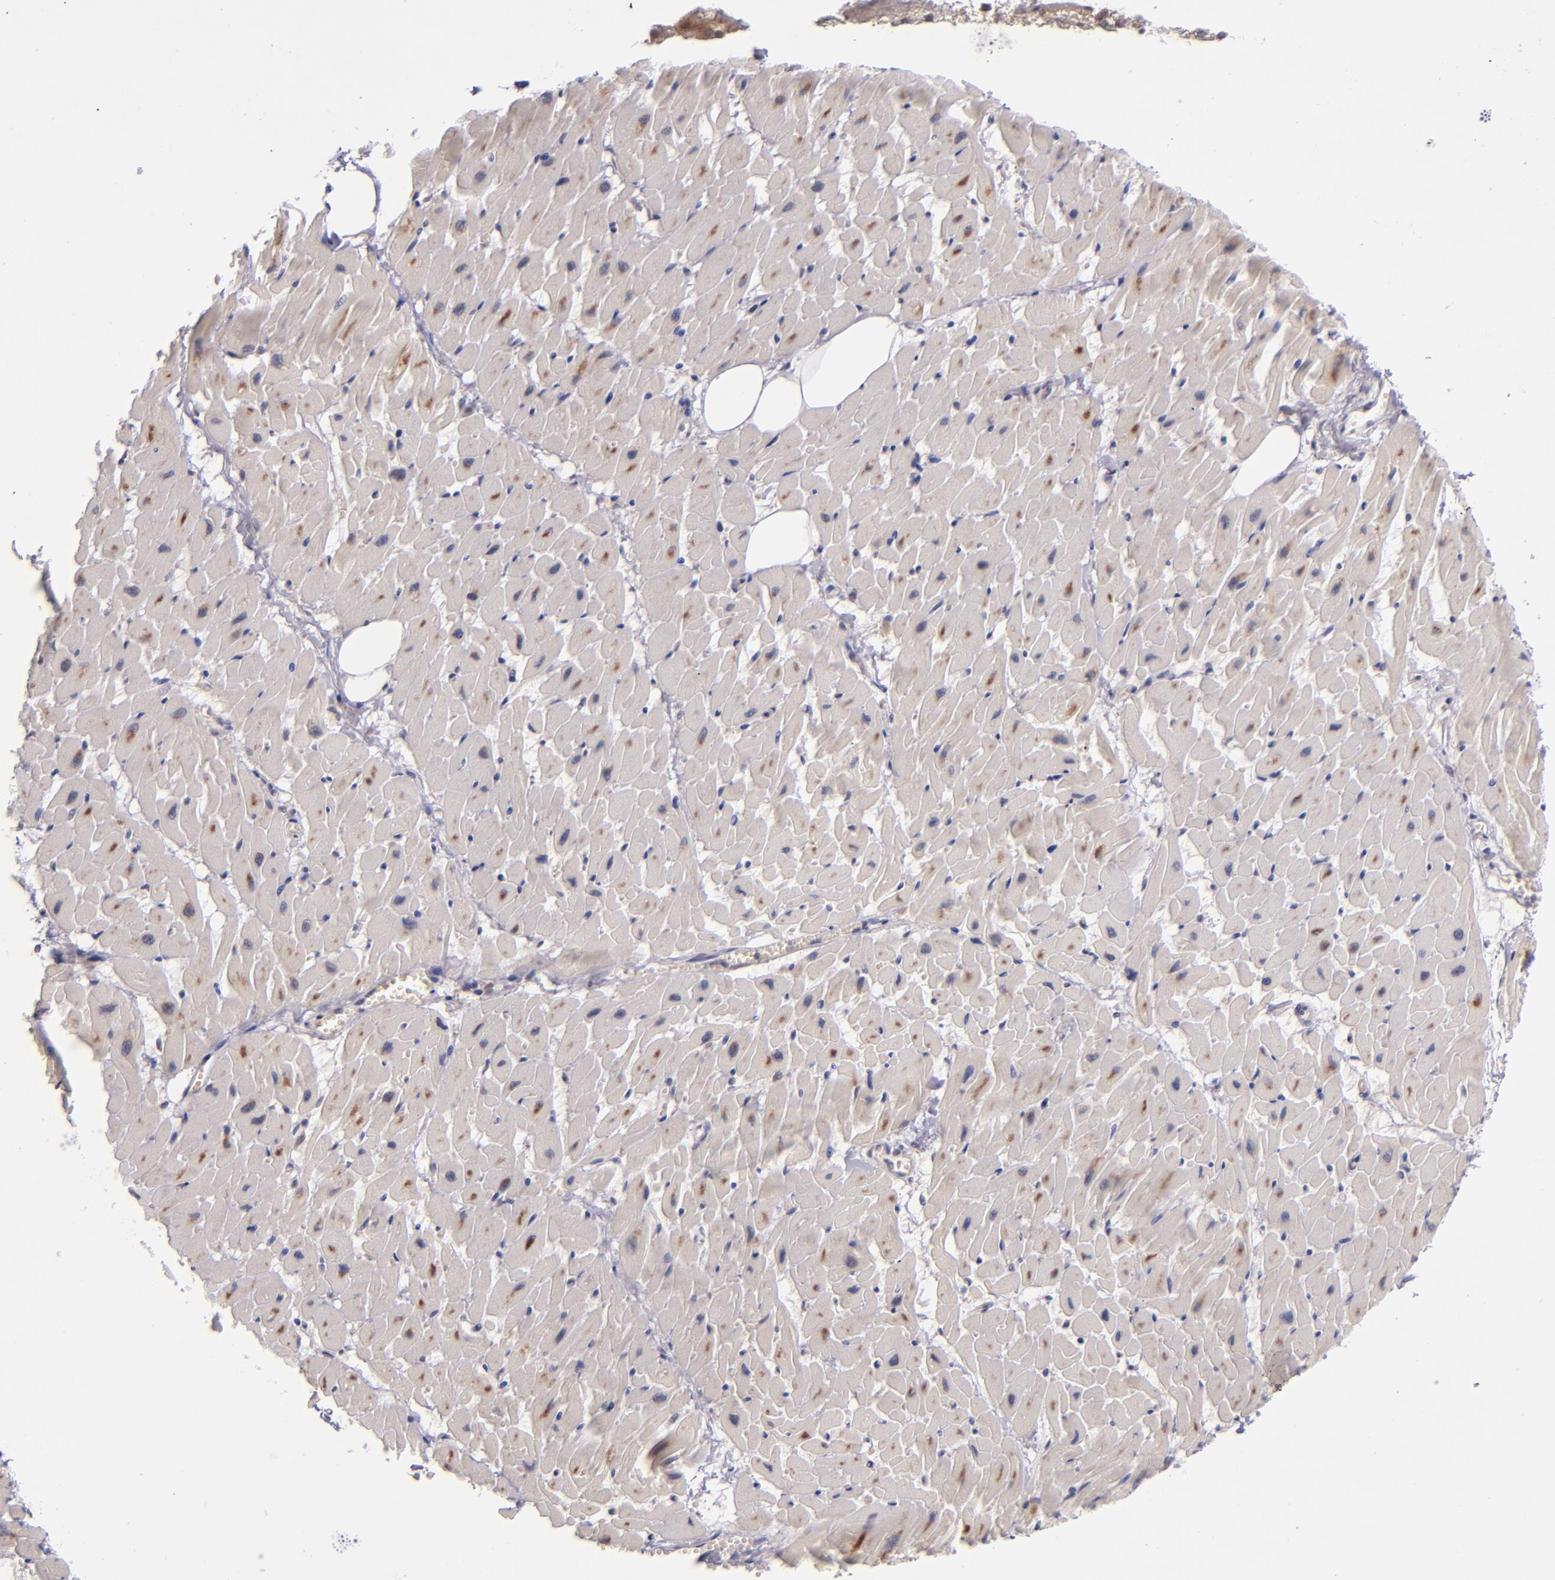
{"staining": {"intensity": "weak", "quantity": "25%-75%", "location": "cytoplasmic/membranous"}, "tissue": "heart muscle", "cell_type": "Cardiomyocytes", "image_type": "normal", "snomed": [{"axis": "morphology", "description": "Normal tissue, NOS"}, {"axis": "topography", "description": "Heart"}], "caption": "IHC photomicrograph of benign human heart muscle stained for a protein (brown), which demonstrates low levels of weak cytoplasmic/membranous positivity in about 25%-75% of cardiomyocytes.", "gene": "TSC2", "patient": {"sex": "female", "age": 19}}